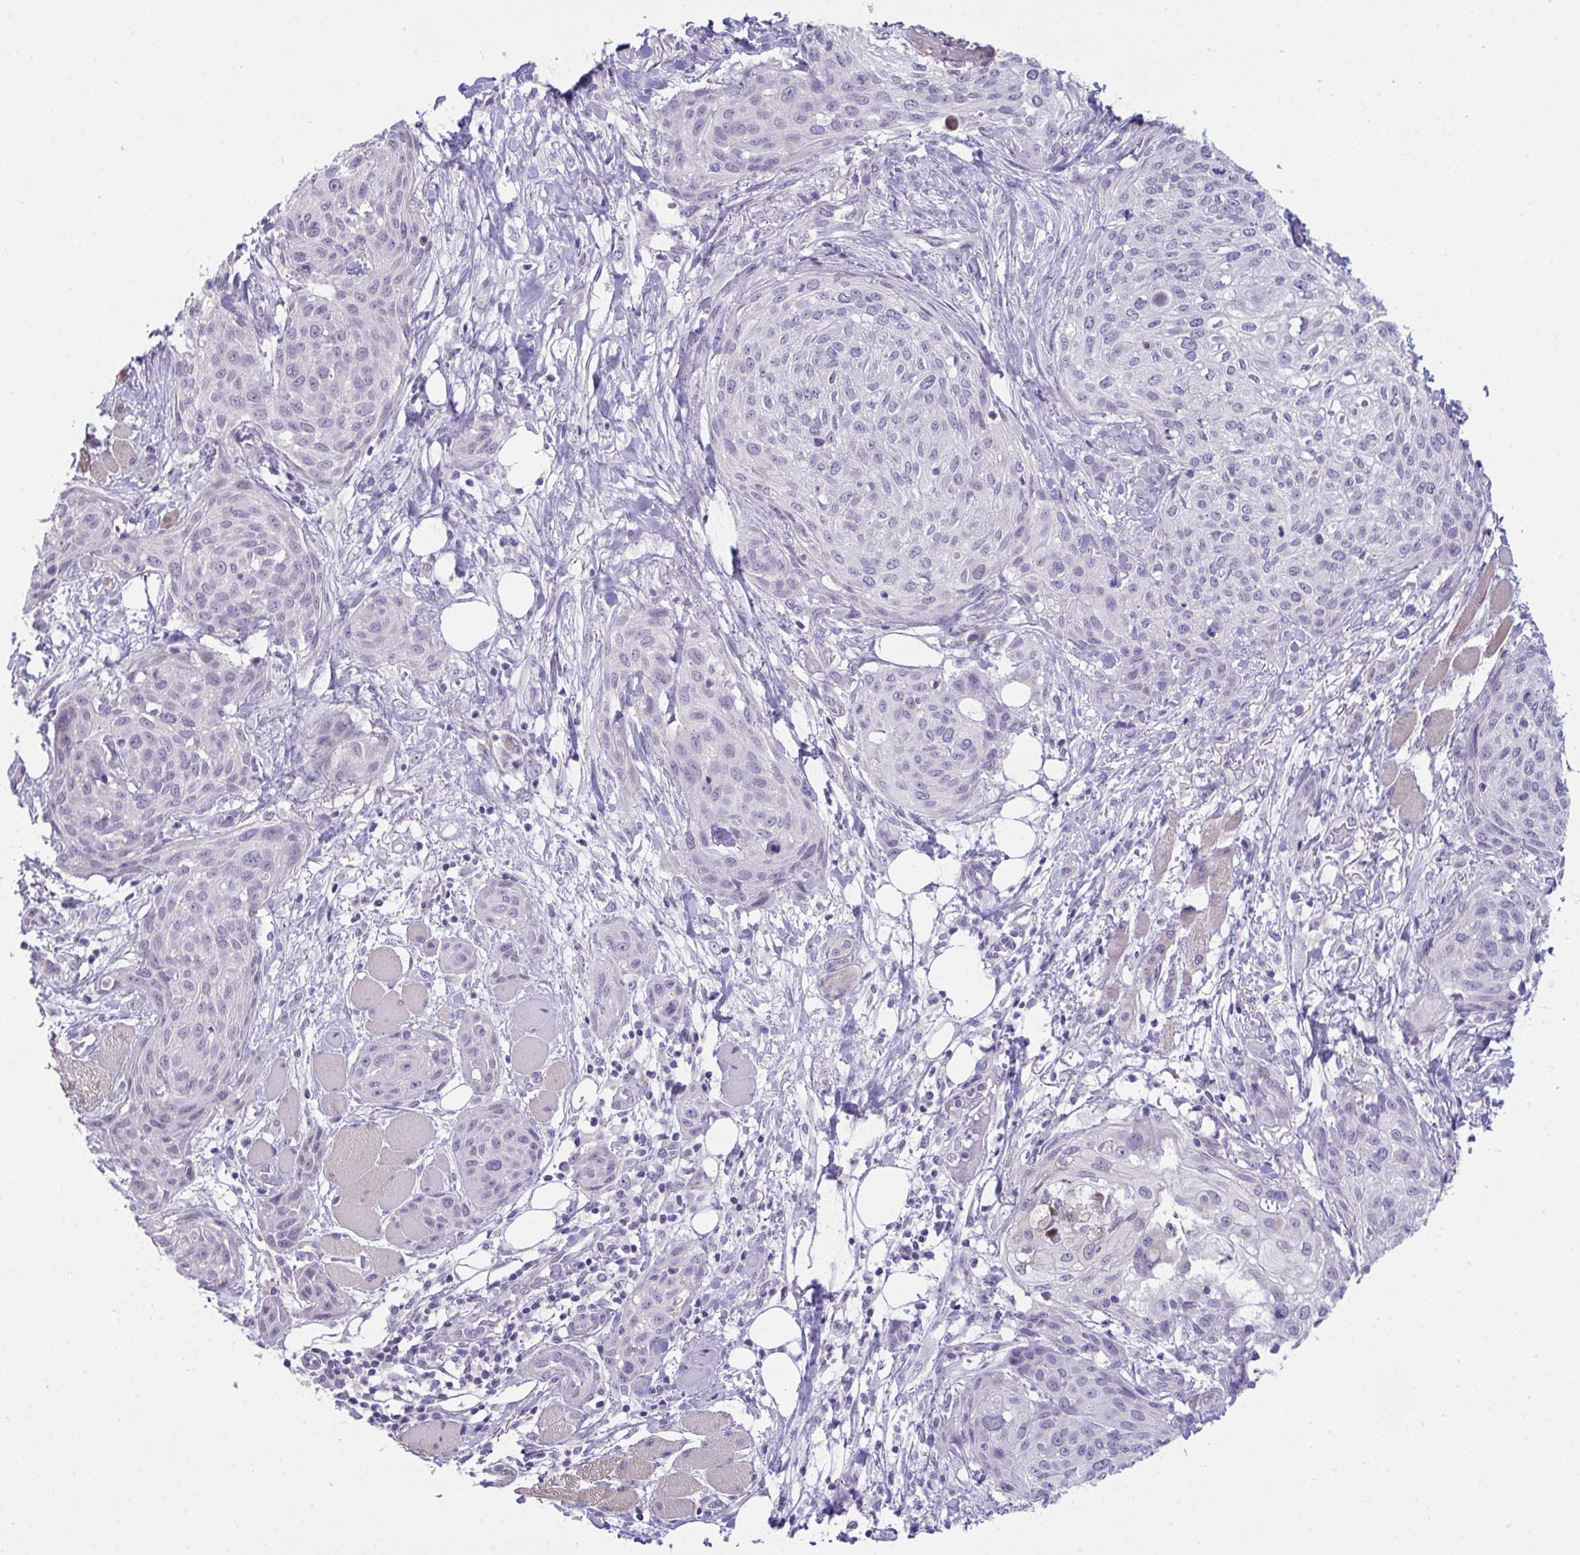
{"staining": {"intensity": "negative", "quantity": "none", "location": "none"}, "tissue": "skin cancer", "cell_type": "Tumor cells", "image_type": "cancer", "snomed": [{"axis": "morphology", "description": "Squamous cell carcinoma, NOS"}, {"axis": "topography", "description": "Skin"}], "caption": "A micrograph of skin cancer stained for a protein exhibits no brown staining in tumor cells.", "gene": "ATP6V0D2", "patient": {"sex": "female", "age": 87}}